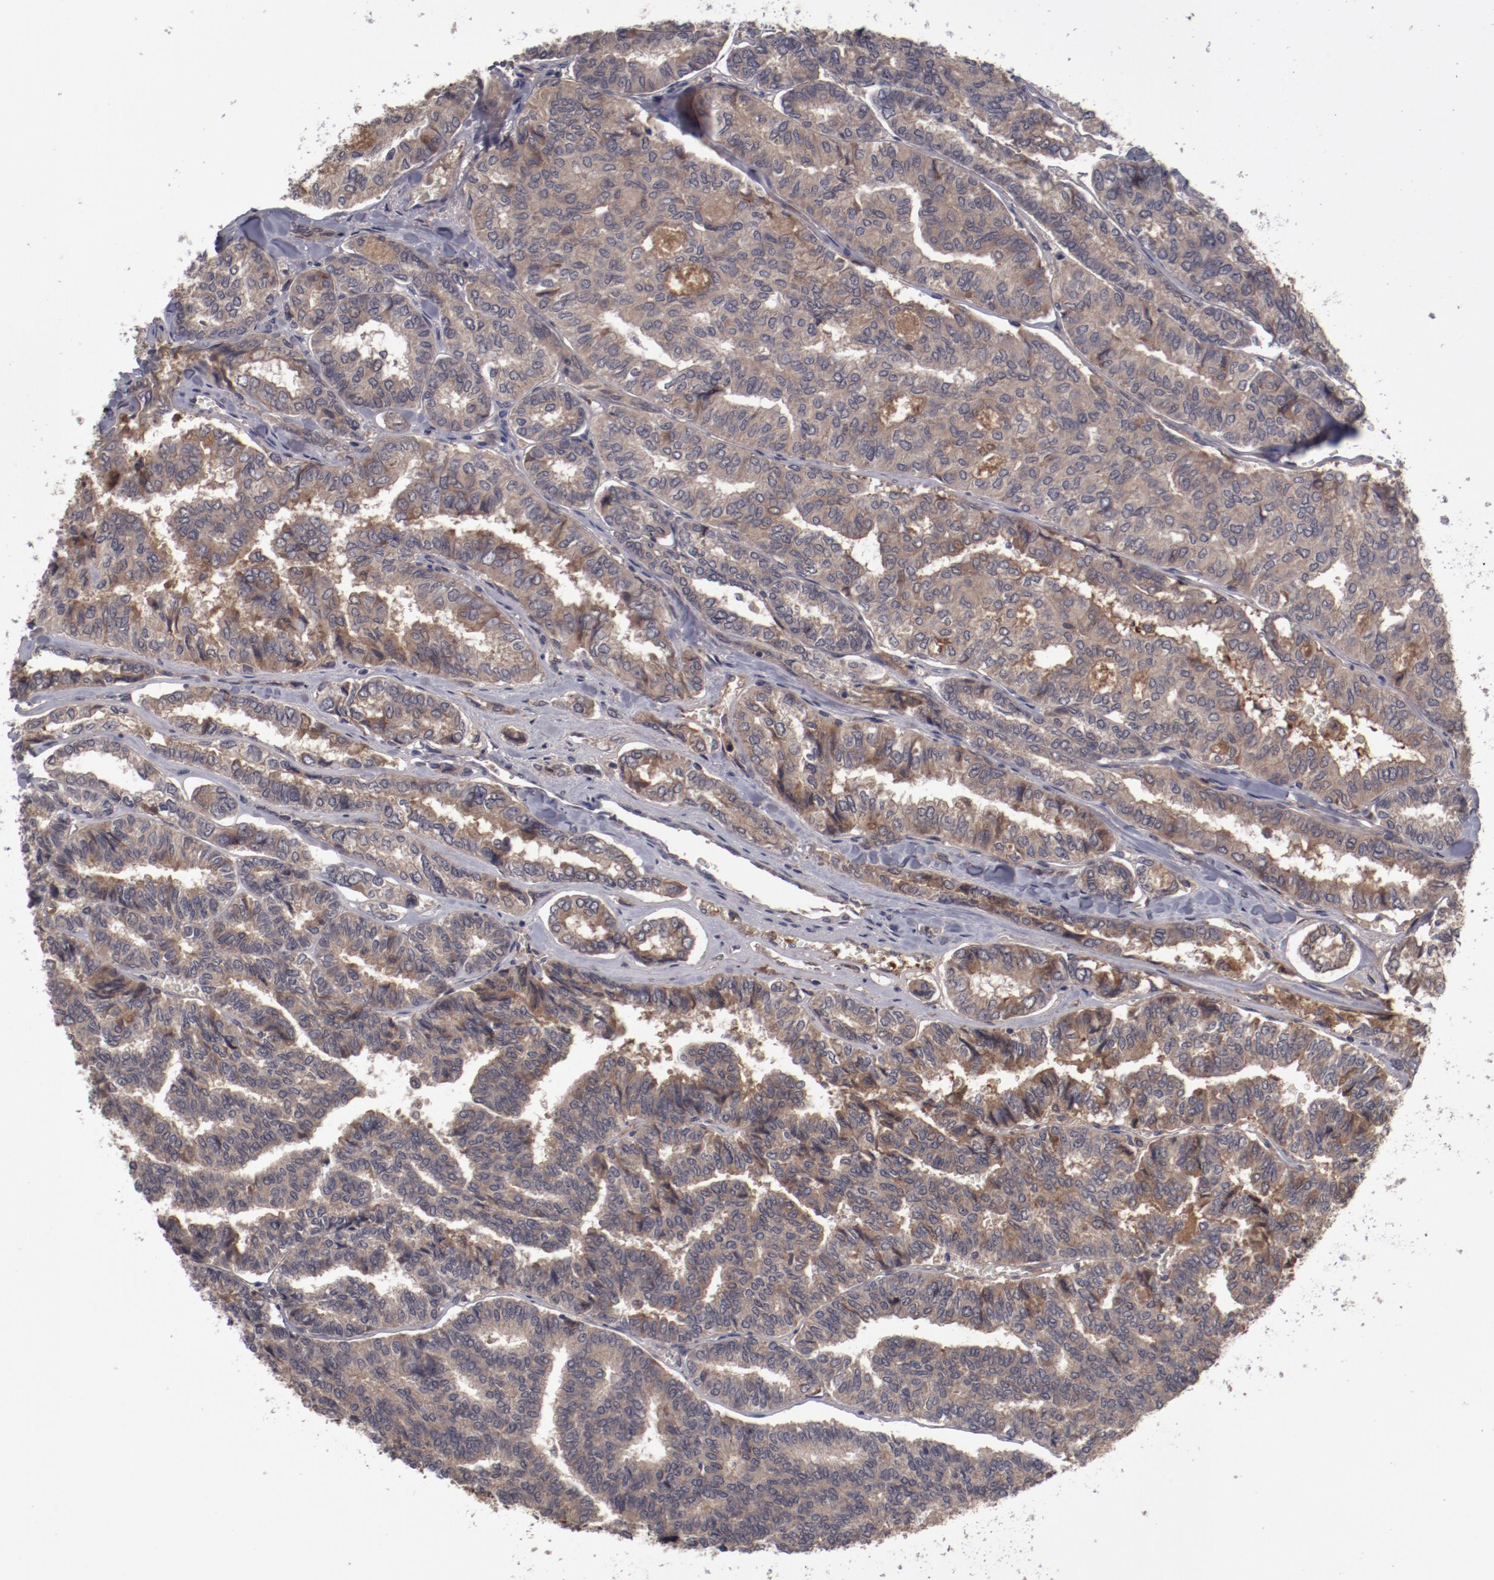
{"staining": {"intensity": "moderate", "quantity": "25%-75%", "location": "cytoplasmic/membranous"}, "tissue": "thyroid cancer", "cell_type": "Tumor cells", "image_type": "cancer", "snomed": [{"axis": "morphology", "description": "Papillary adenocarcinoma, NOS"}, {"axis": "topography", "description": "Thyroid gland"}], "caption": "A brown stain highlights moderate cytoplasmic/membranous positivity of a protein in human thyroid papillary adenocarcinoma tumor cells.", "gene": "CP", "patient": {"sex": "female", "age": 35}}